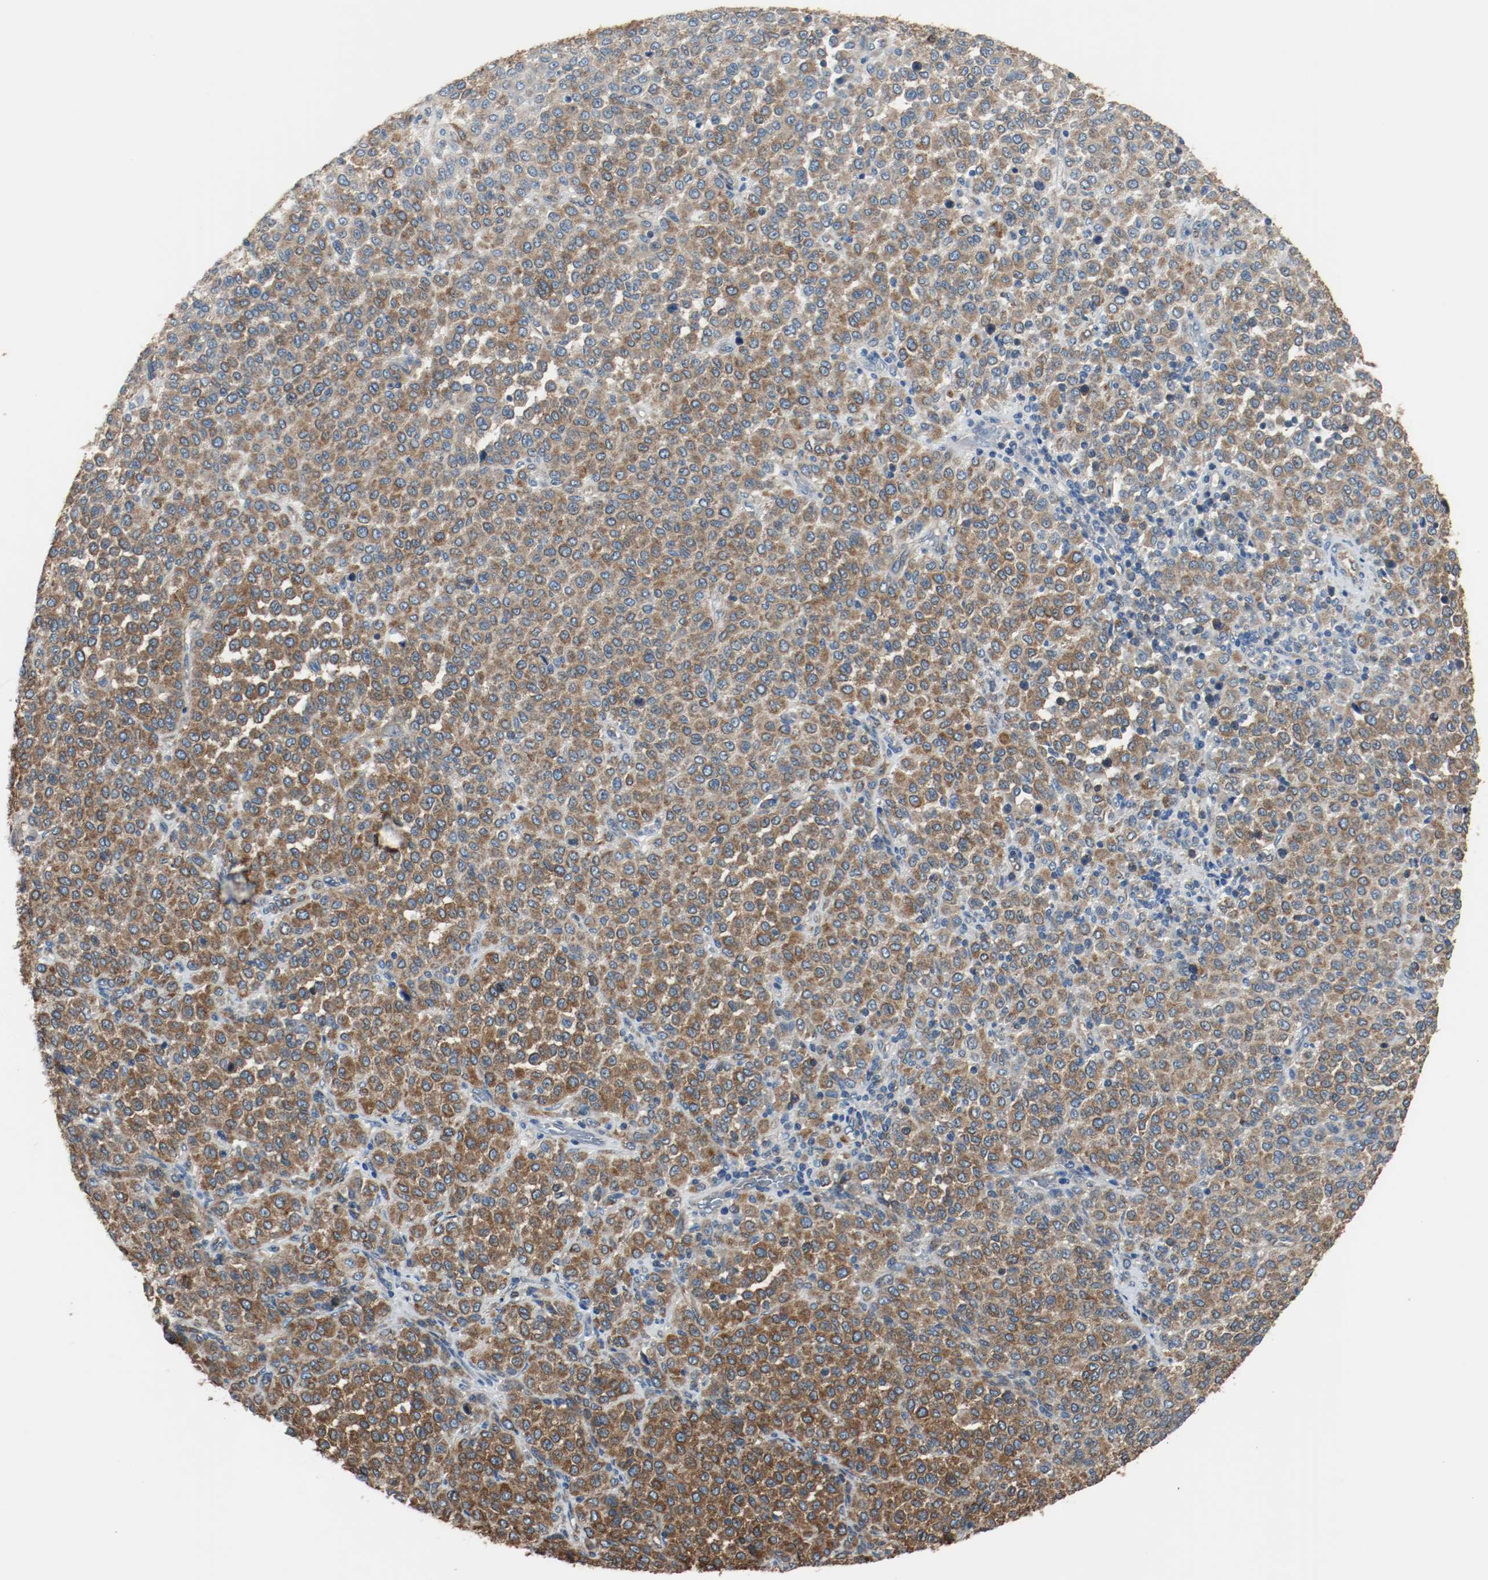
{"staining": {"intensity": "moderate", "quantity": ">75%", "location": "cytoplasmic/membranous"}, "tissue": "melanoma", "cell_type": "Tumor cells", "image_type": "cancer", "snomed": [{"axis": "morphology", "description": "Malignant melanoma, Metastatic site"}, {"axis": "topography", "description": "Pancreas"}], "caption": "IHC micrograph of human malignant melanoma (metastatic site) stained for a protein (brown), which reveals medium levels of moderate cytoplasmic/membranous staining in about >75% of tumor cells.", "gene": "TUBA3D", "patient": {"sex": "female", "age": 30}}